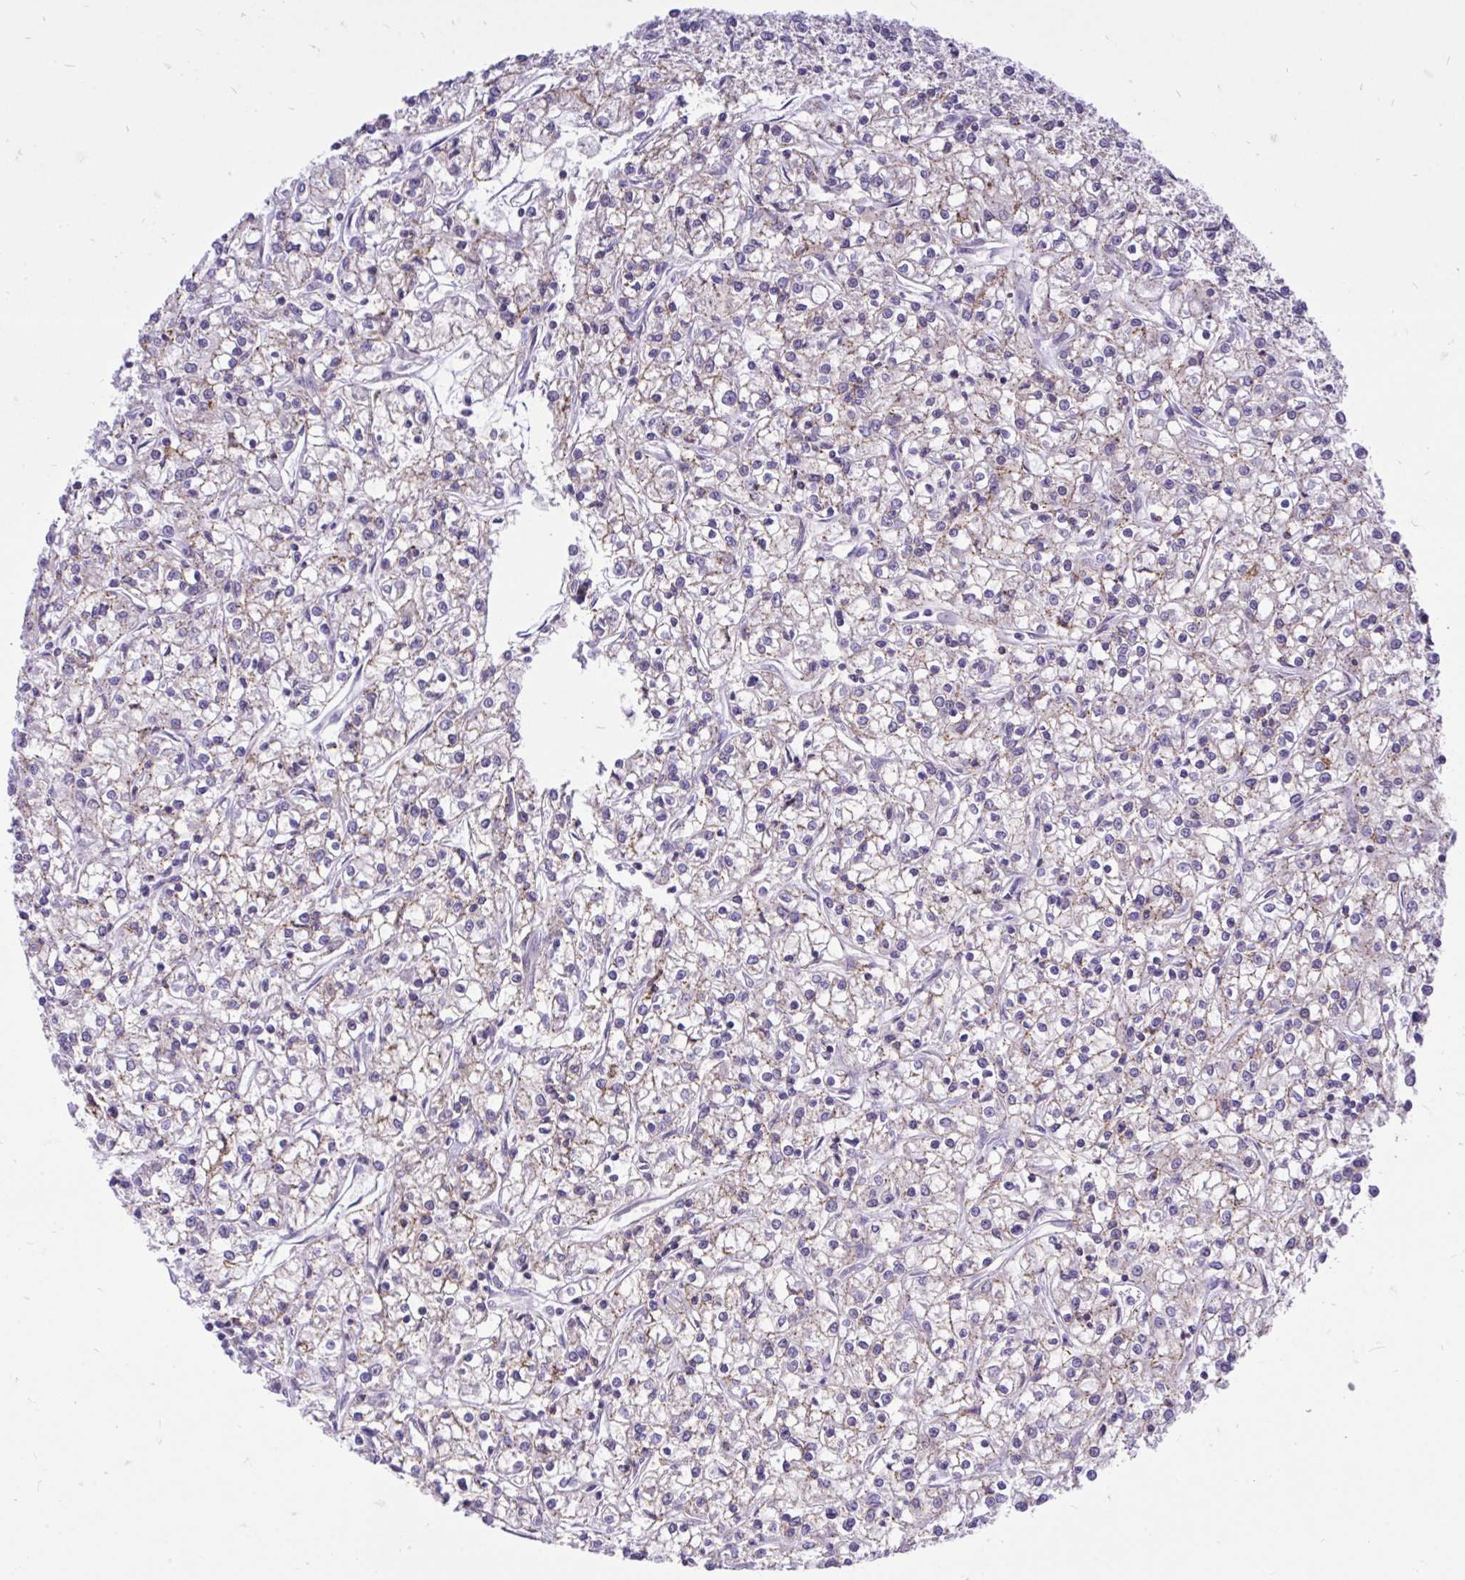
{"staining": {"intensity": "weak", "quantity": "<25%", "location": "cytoplasmic/membranous"}, "tissue": "renal cancer", "cell_type": "Tumor cells", "image_type": "cancer", "snomed": [{"axis": "morphology", "description": "Adenocarcinoma, NOS"}, {"axis": "topography", "description": "Kidney"}], "caption": "Photomicrograph shows no protein positivity in tumor cells of renal cancer (adenocarcinoma) tissue. (IHC, brightfield microscopy, high magnification).", "gene": "CXCL8", "patient": {"sex": "female", "age": 59}}